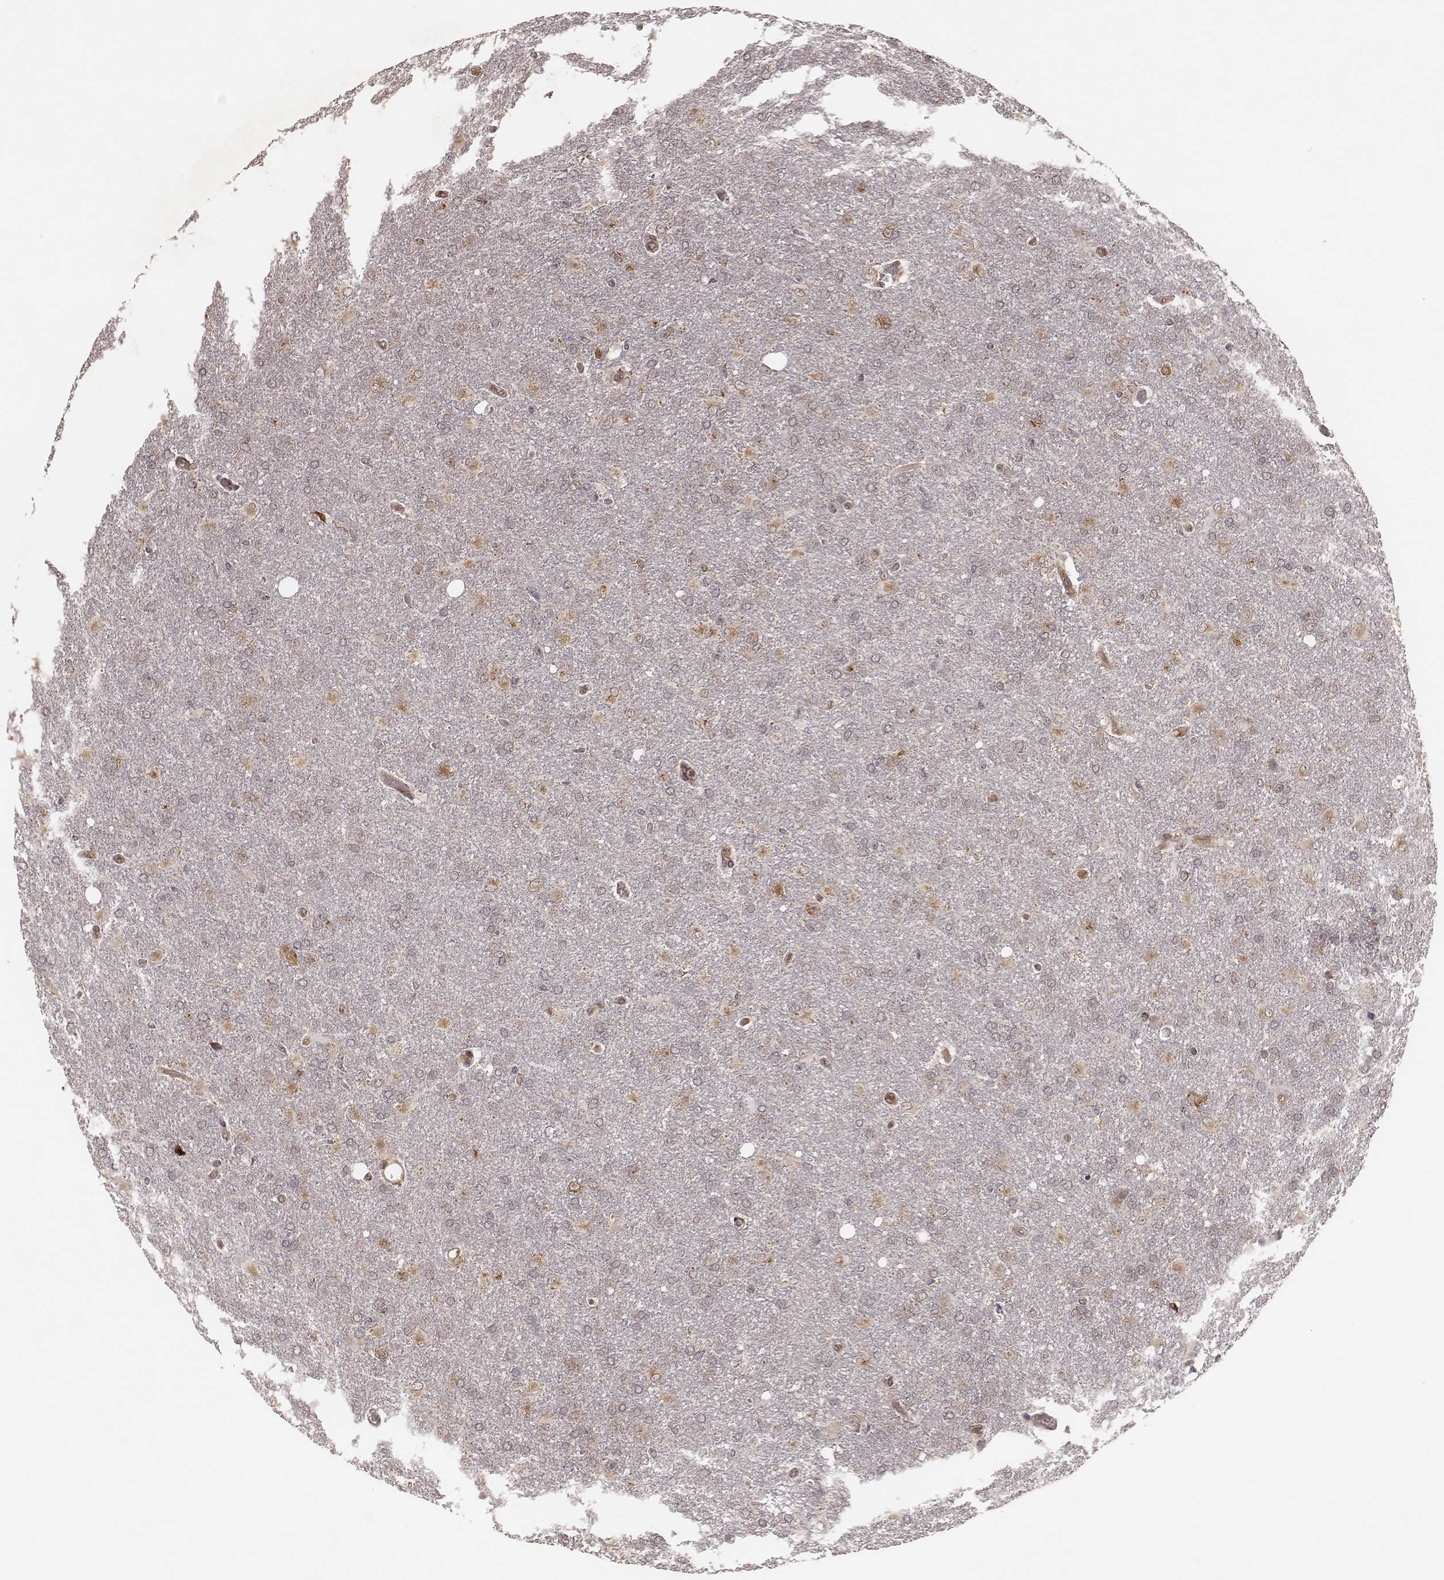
{"staining": {"intensity": "weak", "quantity": "<25%", "location": "cytoplasmic/membranous"}, "tissue": "glioma", "cell_type": "Tumor cells", "image_type": "cancer", "snomed": [{"axis": "morphology", "description": "Glioma, malignant, High grade"}, {"axis": "topography", "description": "Brain"}], "caption": "The image exhibits no staining of tumor cells in high-grade glioma (malignant).", "gene": "MYO19", "patient": {"sex": "male", "age": 68}}